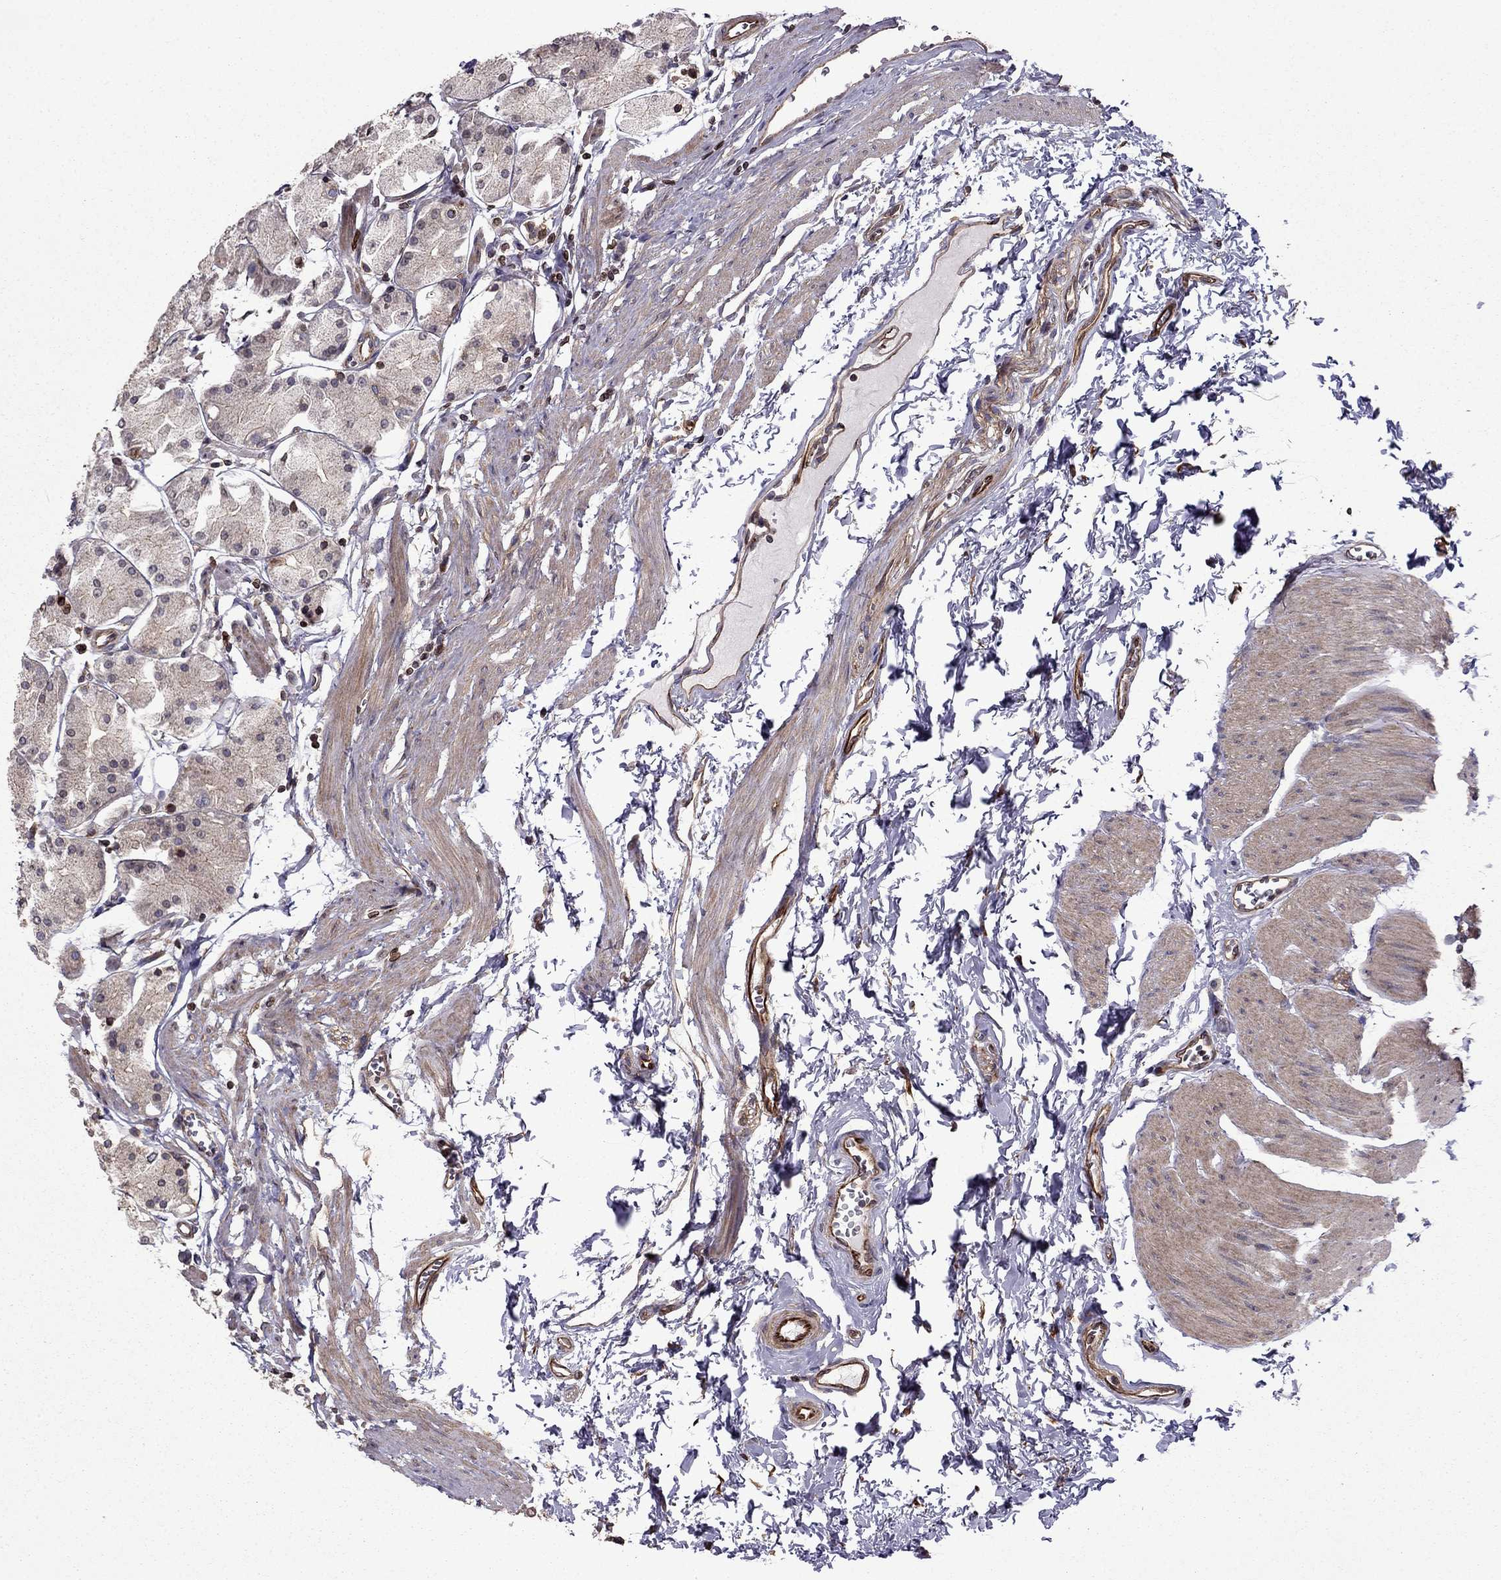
{"staining": {"intensity": "moderate", "quantity": "25%-75%", "location": "cytoplasmic/membranous"}, "tissue": "stomach", "cell_type": "Glandular cells", "image_type": "normal", "snomed": [{"axis": "morphology", "description": "Normal tissue, NOS"}, {"axis": "topography", "description": "Stomach, upper"}], "caption": "Glandular cells display medium levels of moderate cytoplasmic/membranous staining in about 25%-75% of cells in normal human stomach.", "gene": "CDC42BPA", "patient": {"sex": "male", "age": 60}}